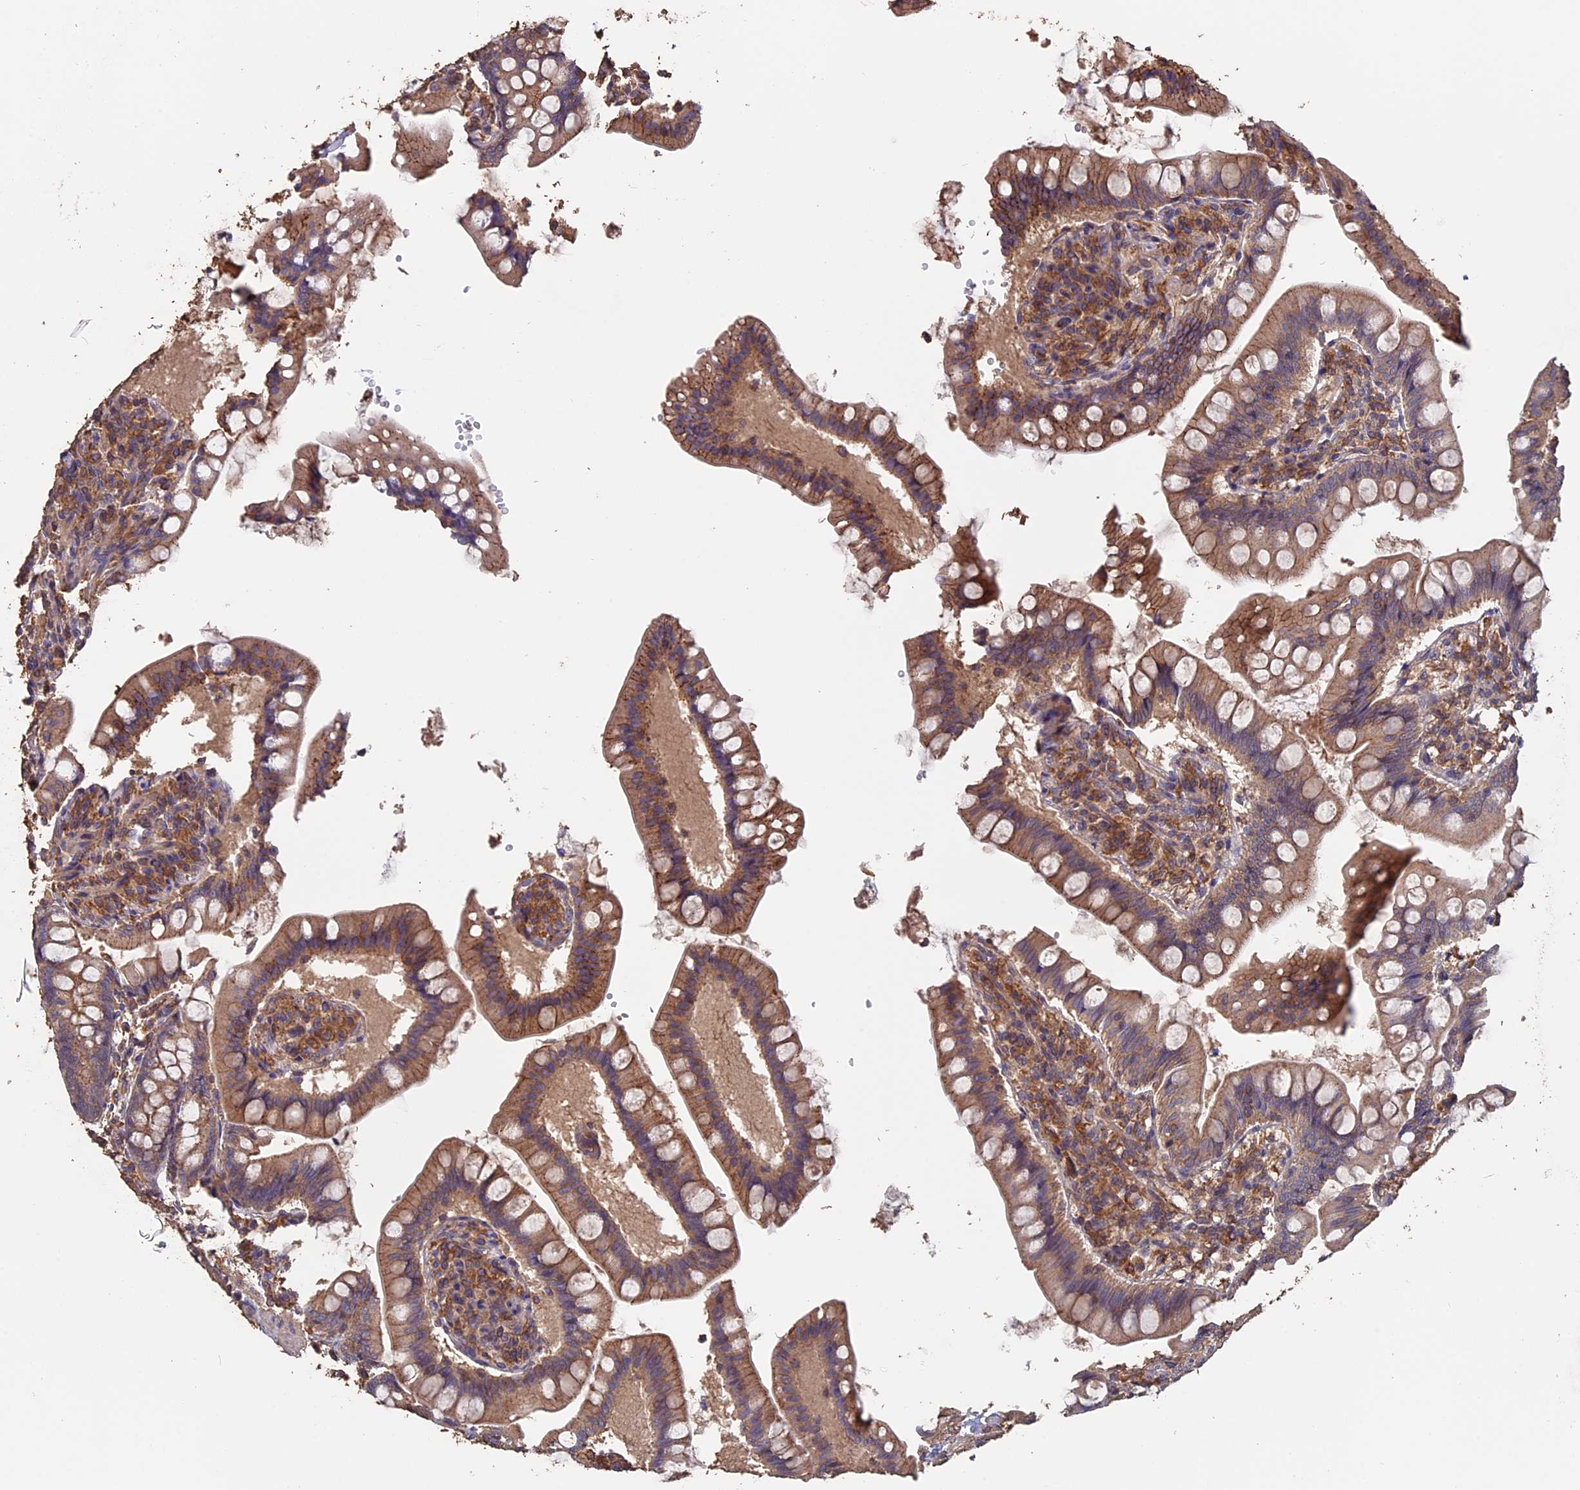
{"staining": {"intensity": "moderate", "quantity": ">75%", "location": "cytoplasmic/membranous"}, "tissue": "small intestine", "cell_type": "Glandular cells", "image_type": "normal", "snomed": [{"axis": "morphology", "description": "Normal tissue, NOS"}, {"axis": "topography", "description": "Small intestine"}], "caption": "Protein staining displays moderate cytoplasmic/membranous staining in approximately >75% of glandular cells in benign small intestine. (brown staining indicates protein expression, while blue staining denotes nuclei).", "gene": "PIGQ", "patient": {"sex": "male", "age": 7}}